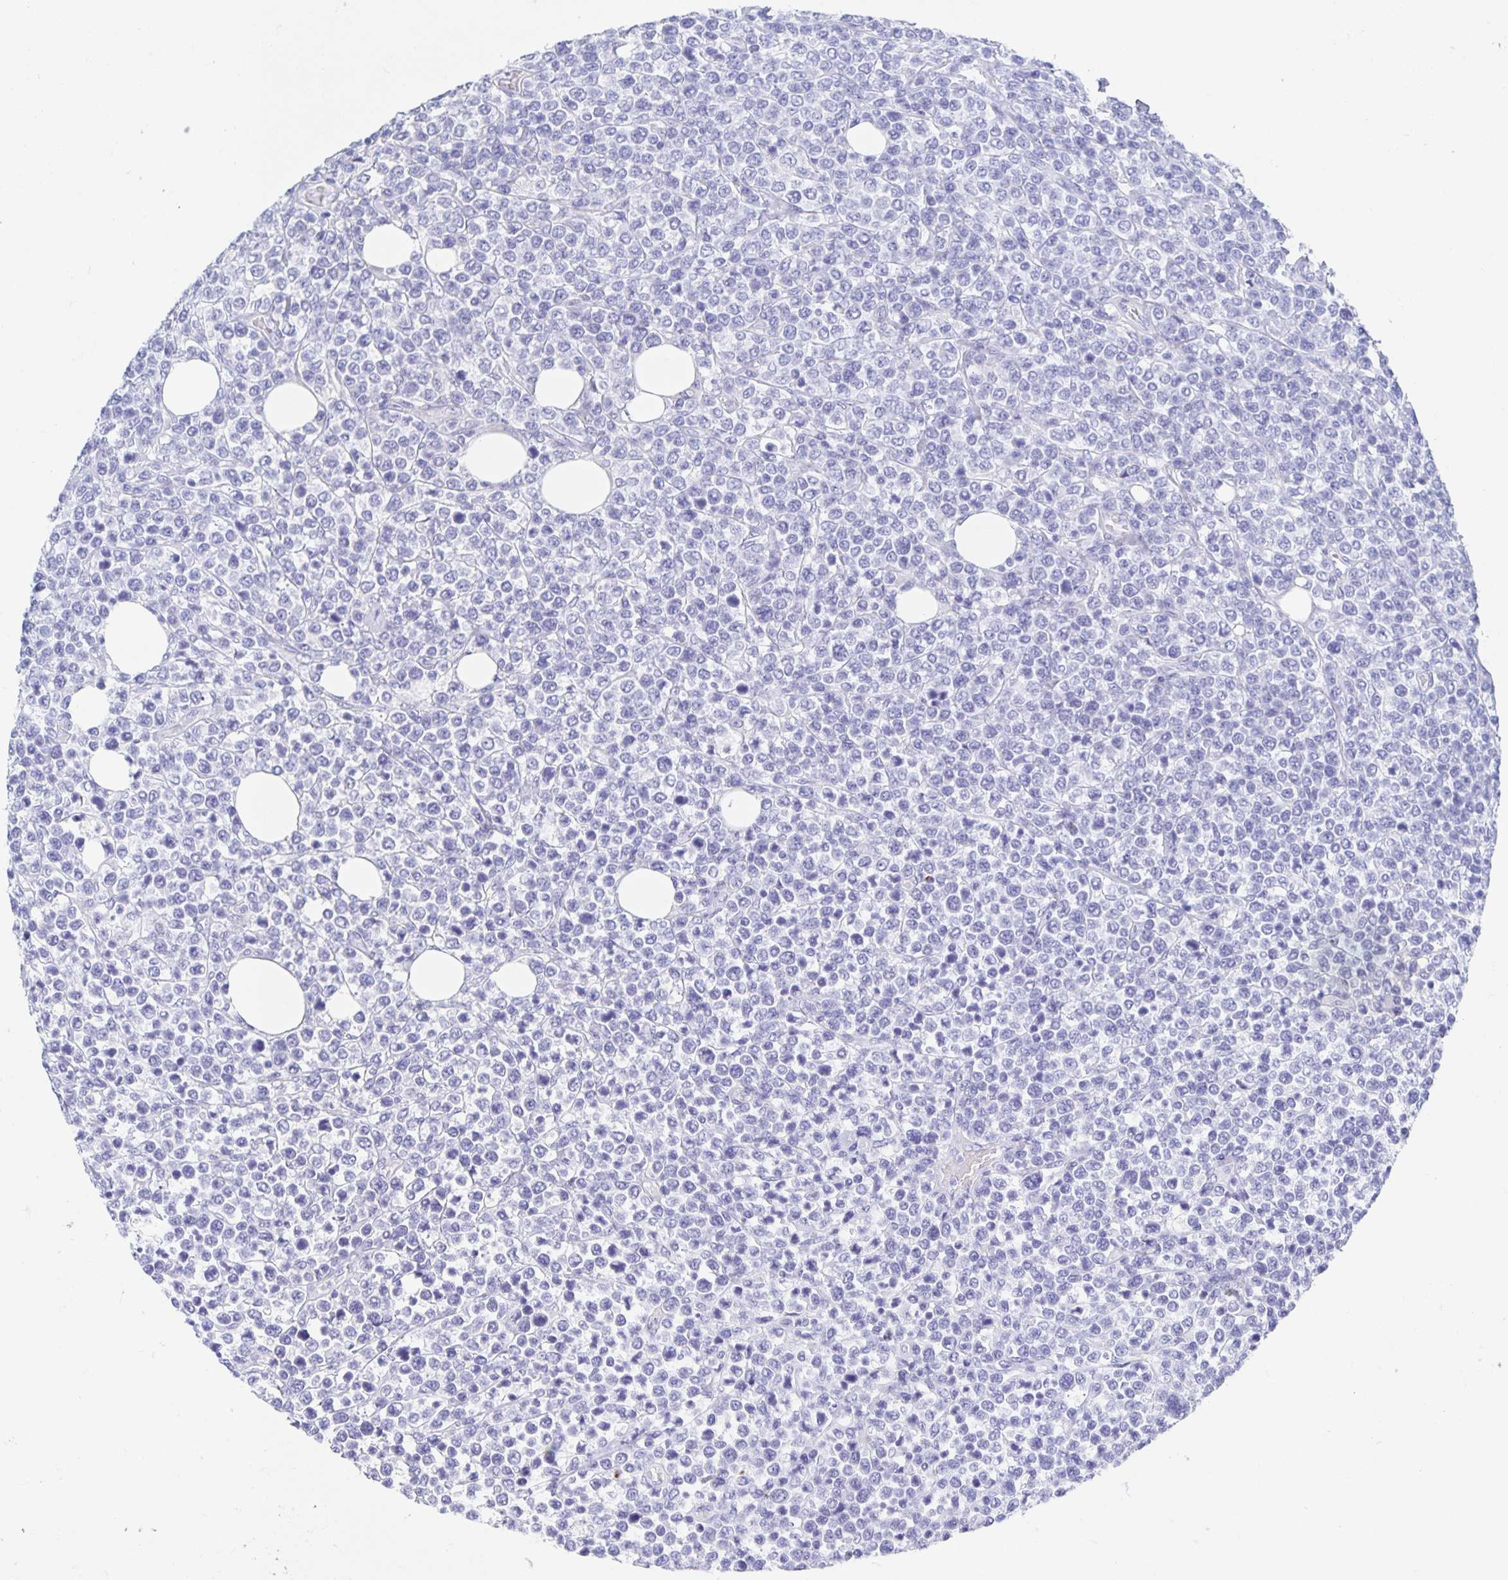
{"staining": {"intensity": "negative", "quantity": "none", "location": "none"}, "tissue": "lymphoma", "cell_type": "Tumor cells", "image_type": "cancer", "snomed": [{"axis": "morphology", "description": "Malignant lymphoma, non-Hodgkin's type, High grade"}, {"axis": "topography", "description": "Soft tissue"}], "caption": "IHC of lymphoma reveals no staining in tumor cells.", "gene": "DMBT1", "patient": {"sex": "female", "age": 56}}